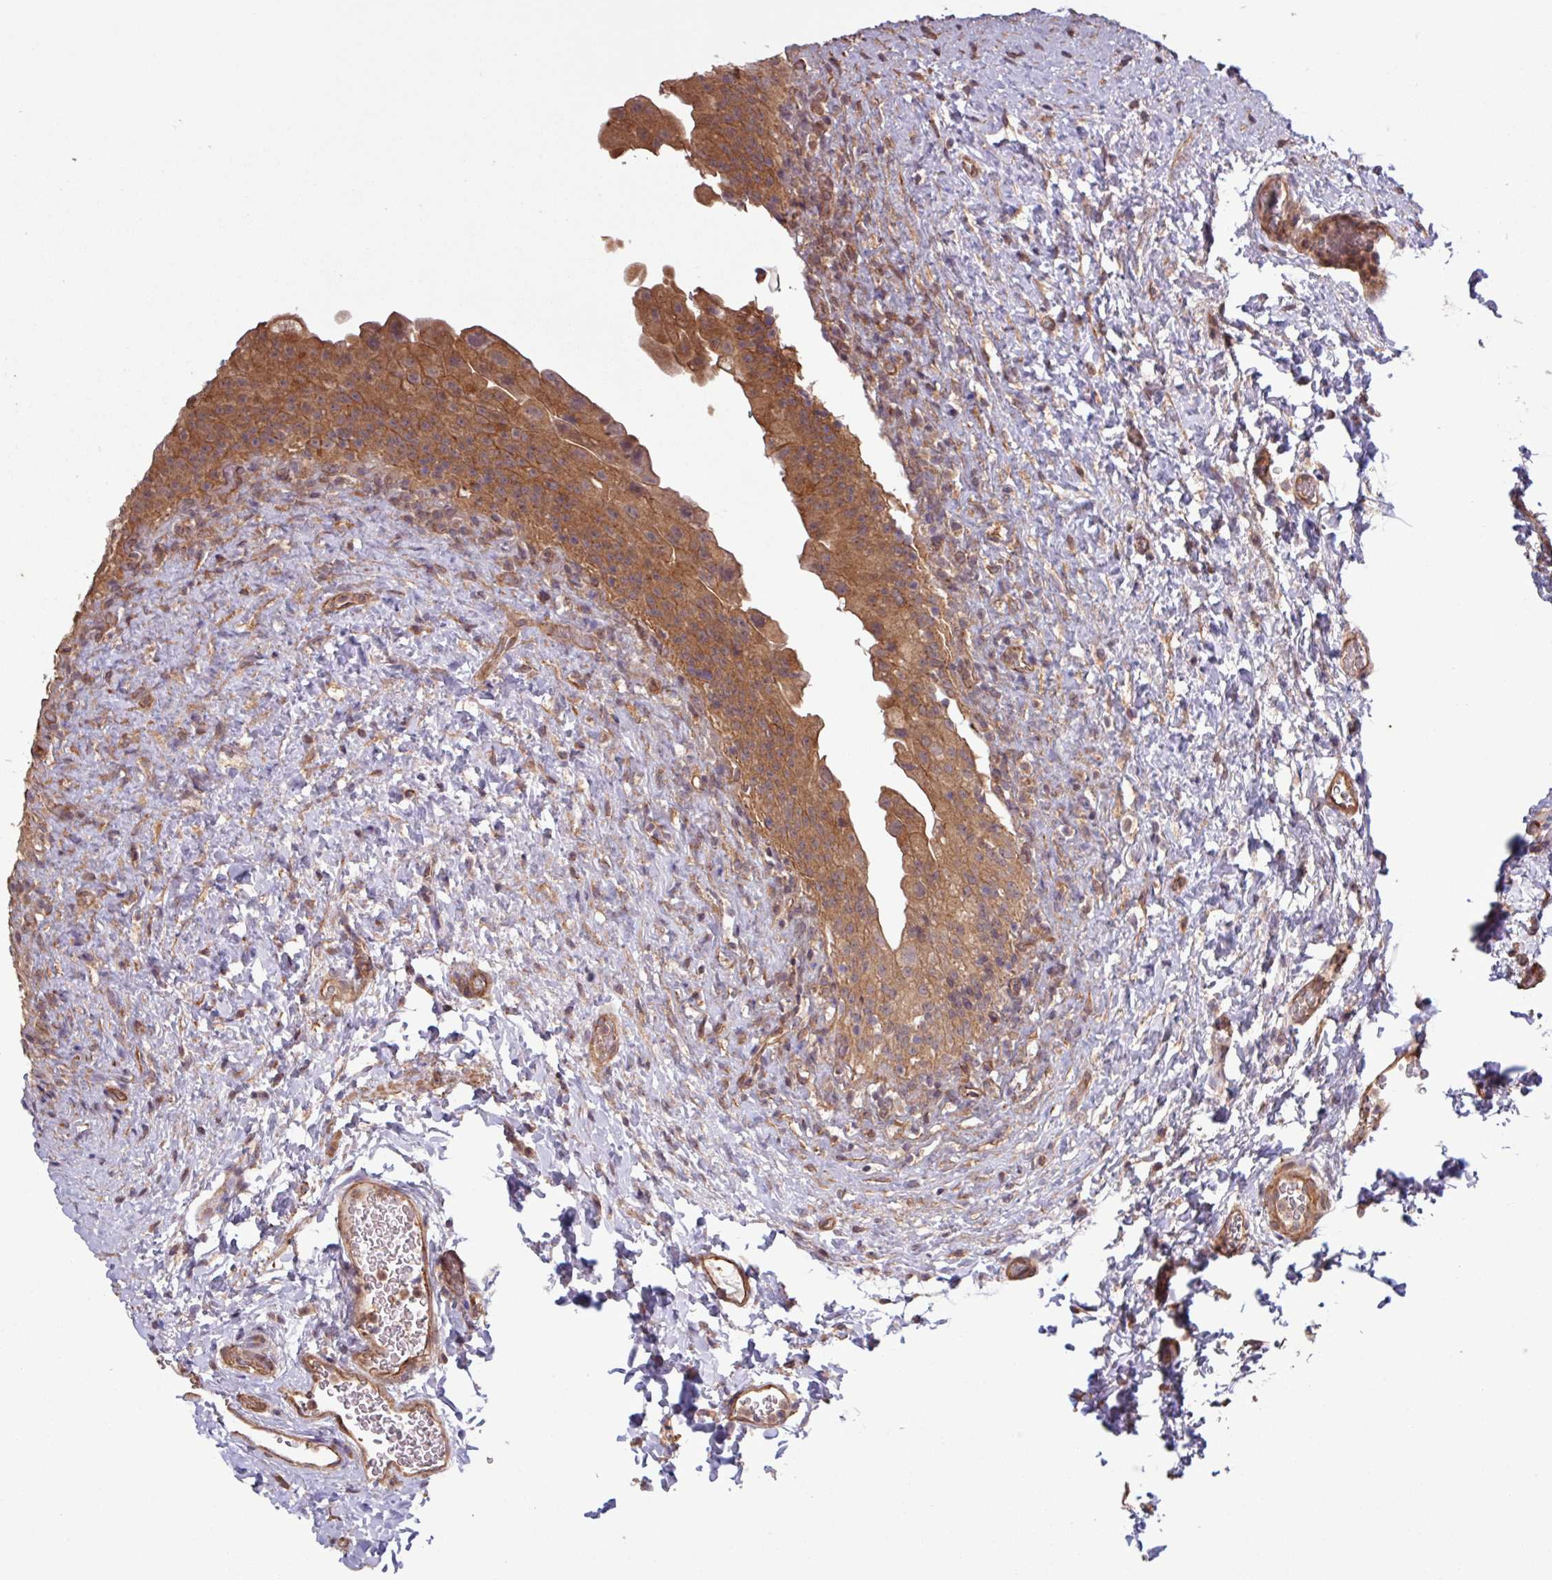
{"staining": {"intensity": "strong", "quantity": ">75%", "location": "cytoplasmic/membranous"}, "tissue": "urinary bladder", "cell_type": "Urothelial cells", "image_type": "normal", "snomed": [{"axis": "morphology", "description": "Normal tissue, NOS"}, {"axis": "topography", "description": "Urinary bladder"}], "caption": "Protein expression analysis of benign human urinary bladder reveals strong cytoplasmic/membranous expression in about >75% of urothelial cells. (DAB (3,3'-diaminobenzidine) IHC, brown staining for protein, blue staining for nuclei).", "gene": "TRABD2A", "patient": {"sex": "female", "age": 27}}